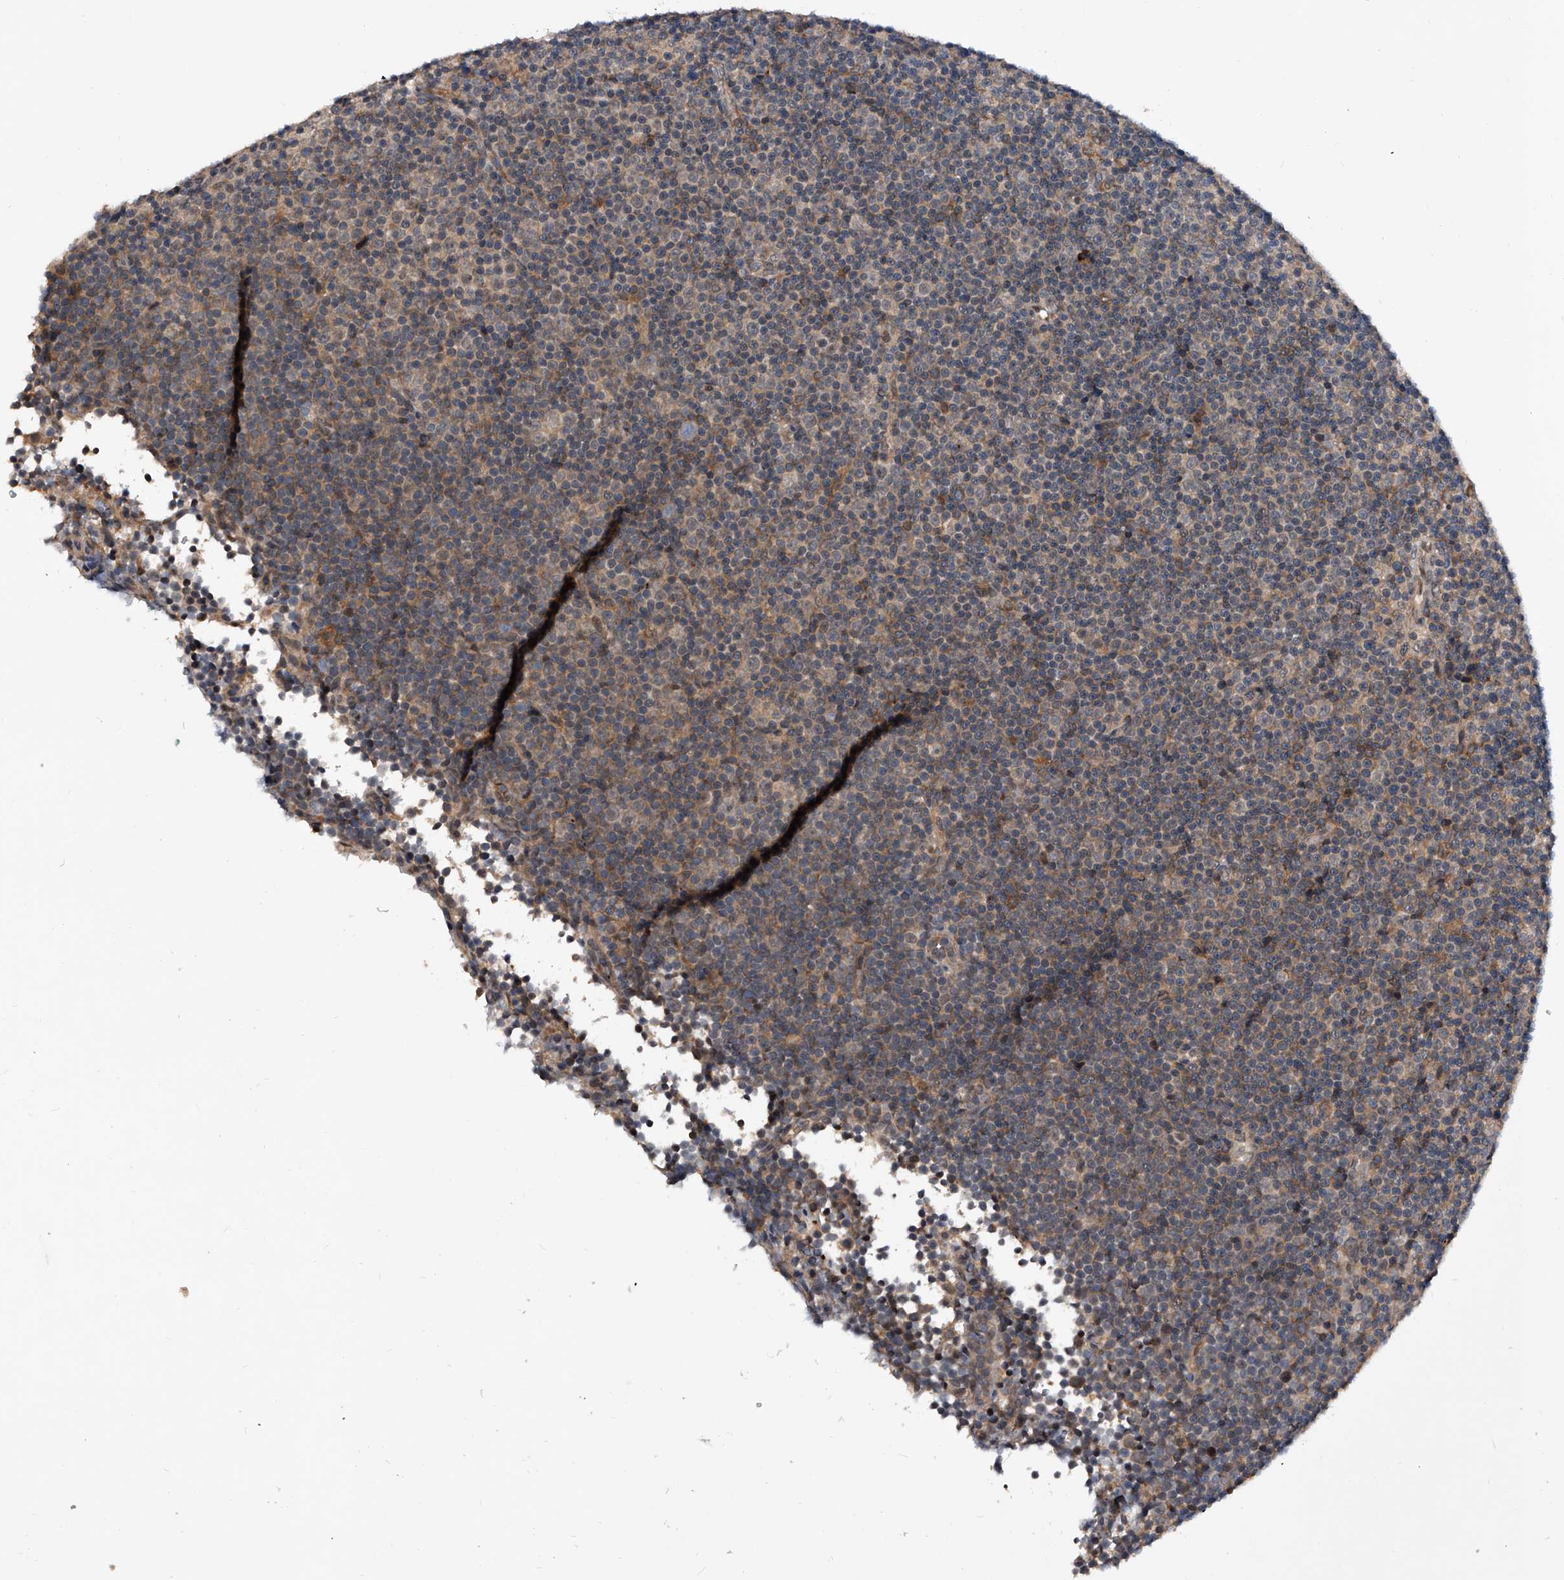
{"staining": {"intensity": "negative", "quantity": "none", "location": "none"}, "tissue": "lymphoma", "cell_type": "Tumor cells", "image_type": "cancer", "snomed": [{"axis": "morphology", "description": "Malignant lymphoma, non-Hodgkin's type, Low grade"}, {"axis": "topography", "description": "Lymph node"}], "caption": "IHC histopathology image of neoplastic tissue: low-grade malignant lymphoma, non-Hodgkin's type stained with DAB (3,3'-diaminobenzidine) displays no significant protein positivity in tumor cells.", "gene": "ZNF30", "patient": {"sex": "female", "age": 67}}